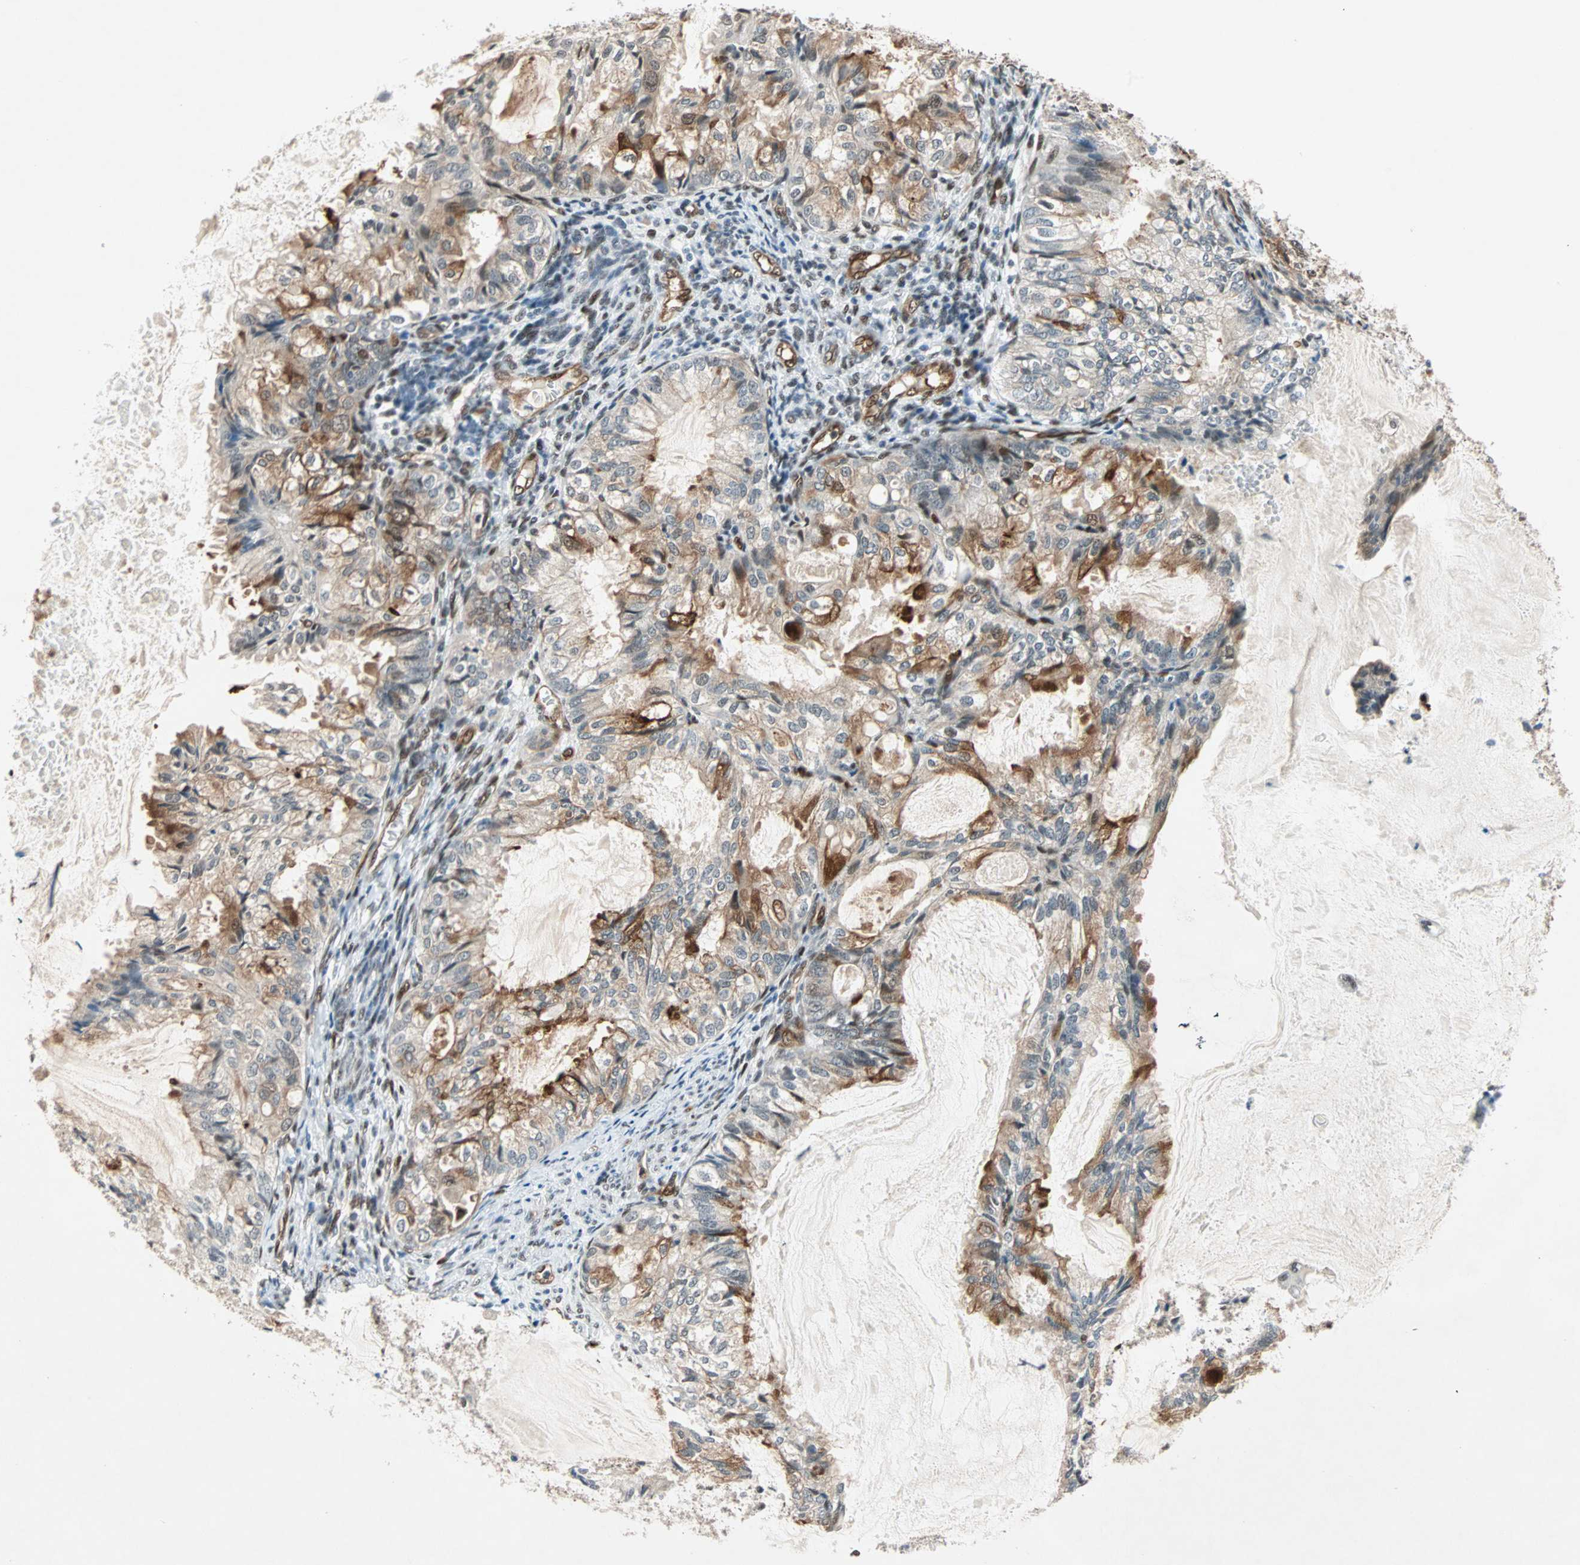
{"staining": {"intensity": "strong", "quantity": ">75%", "location": "cytoplasmic/membranous"}, "tissue": "cervical cancer", "cell_type": "Tumor cells", "image_type": "cancer", "snomed": [{"axis": "morphology", "description": "Normal tissue, NOS"}, {"axis": "morphology", "description": "Adenocarcinoma, NOS"}, {"axis": "topography", "description": "Cervix"}, {"axis": "topography", "description": "Endometrium"}], "caption": "A histopathology image showing strong cytoplasmic/membranous positivity in approximately >75% of tumor cells in cervical cancer, as visualized by brown immunohistochemical staining.", "gene": "WWTR1", "patient": {"sex": "female", "age": 86}}